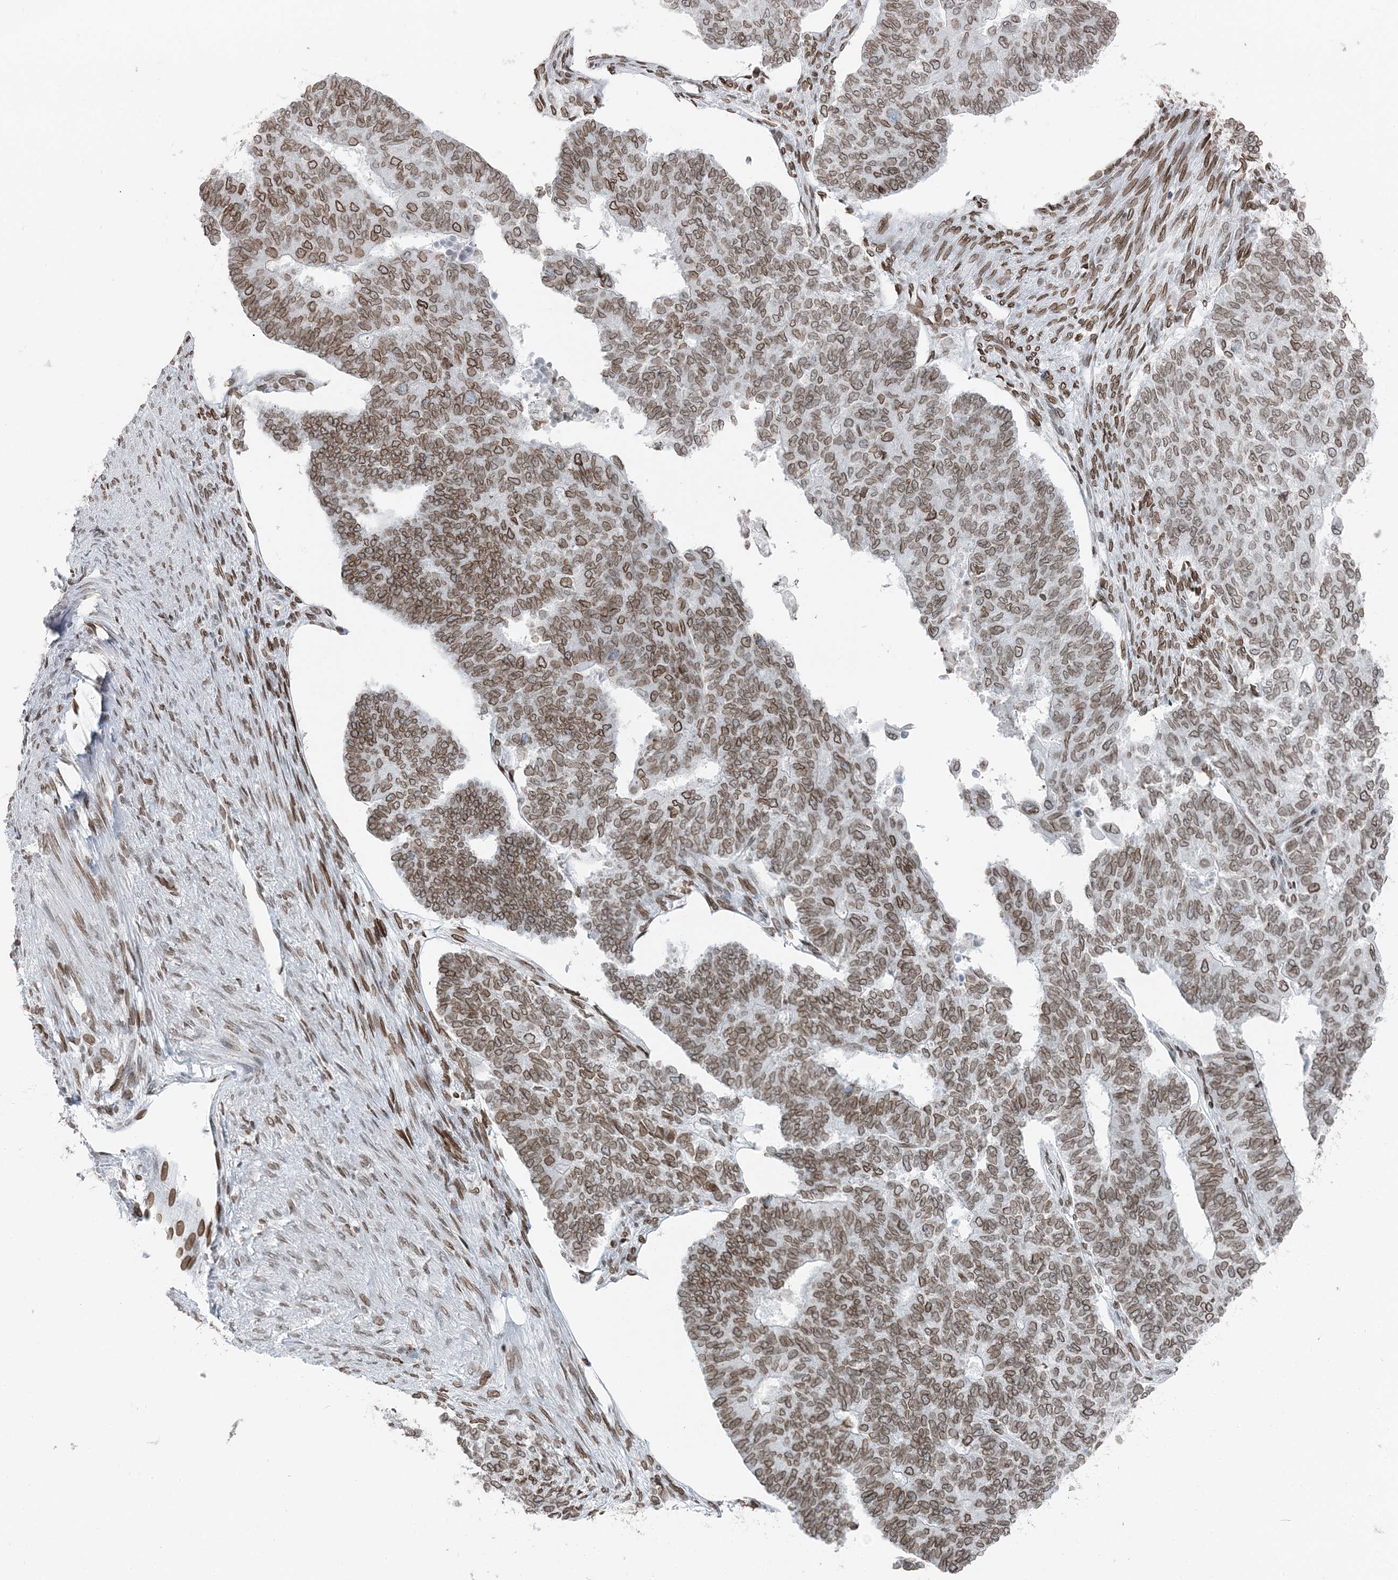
{"staining": {"intensity": "moderate", "quantity": ">75%", "location": "cytoplasmic/membranous,nuclear"}, "tissue": "endometrial cancer", "cell_type": "Tumor cells", "image_type": "cancer", "snomed": [{"axis": "morphology", "description": "Adenocarcinoma, NOS"}, {"axis": "topography", "description": "Endometrium"}], "caption": "Tumor cells demonstrate moderate cytoplasmic/membranous and nuclear staining in about >75% of cells in endometrial adenocarcinoma.", "gene": "GJD4", "patient": {"sex": "female", "age": 32}}